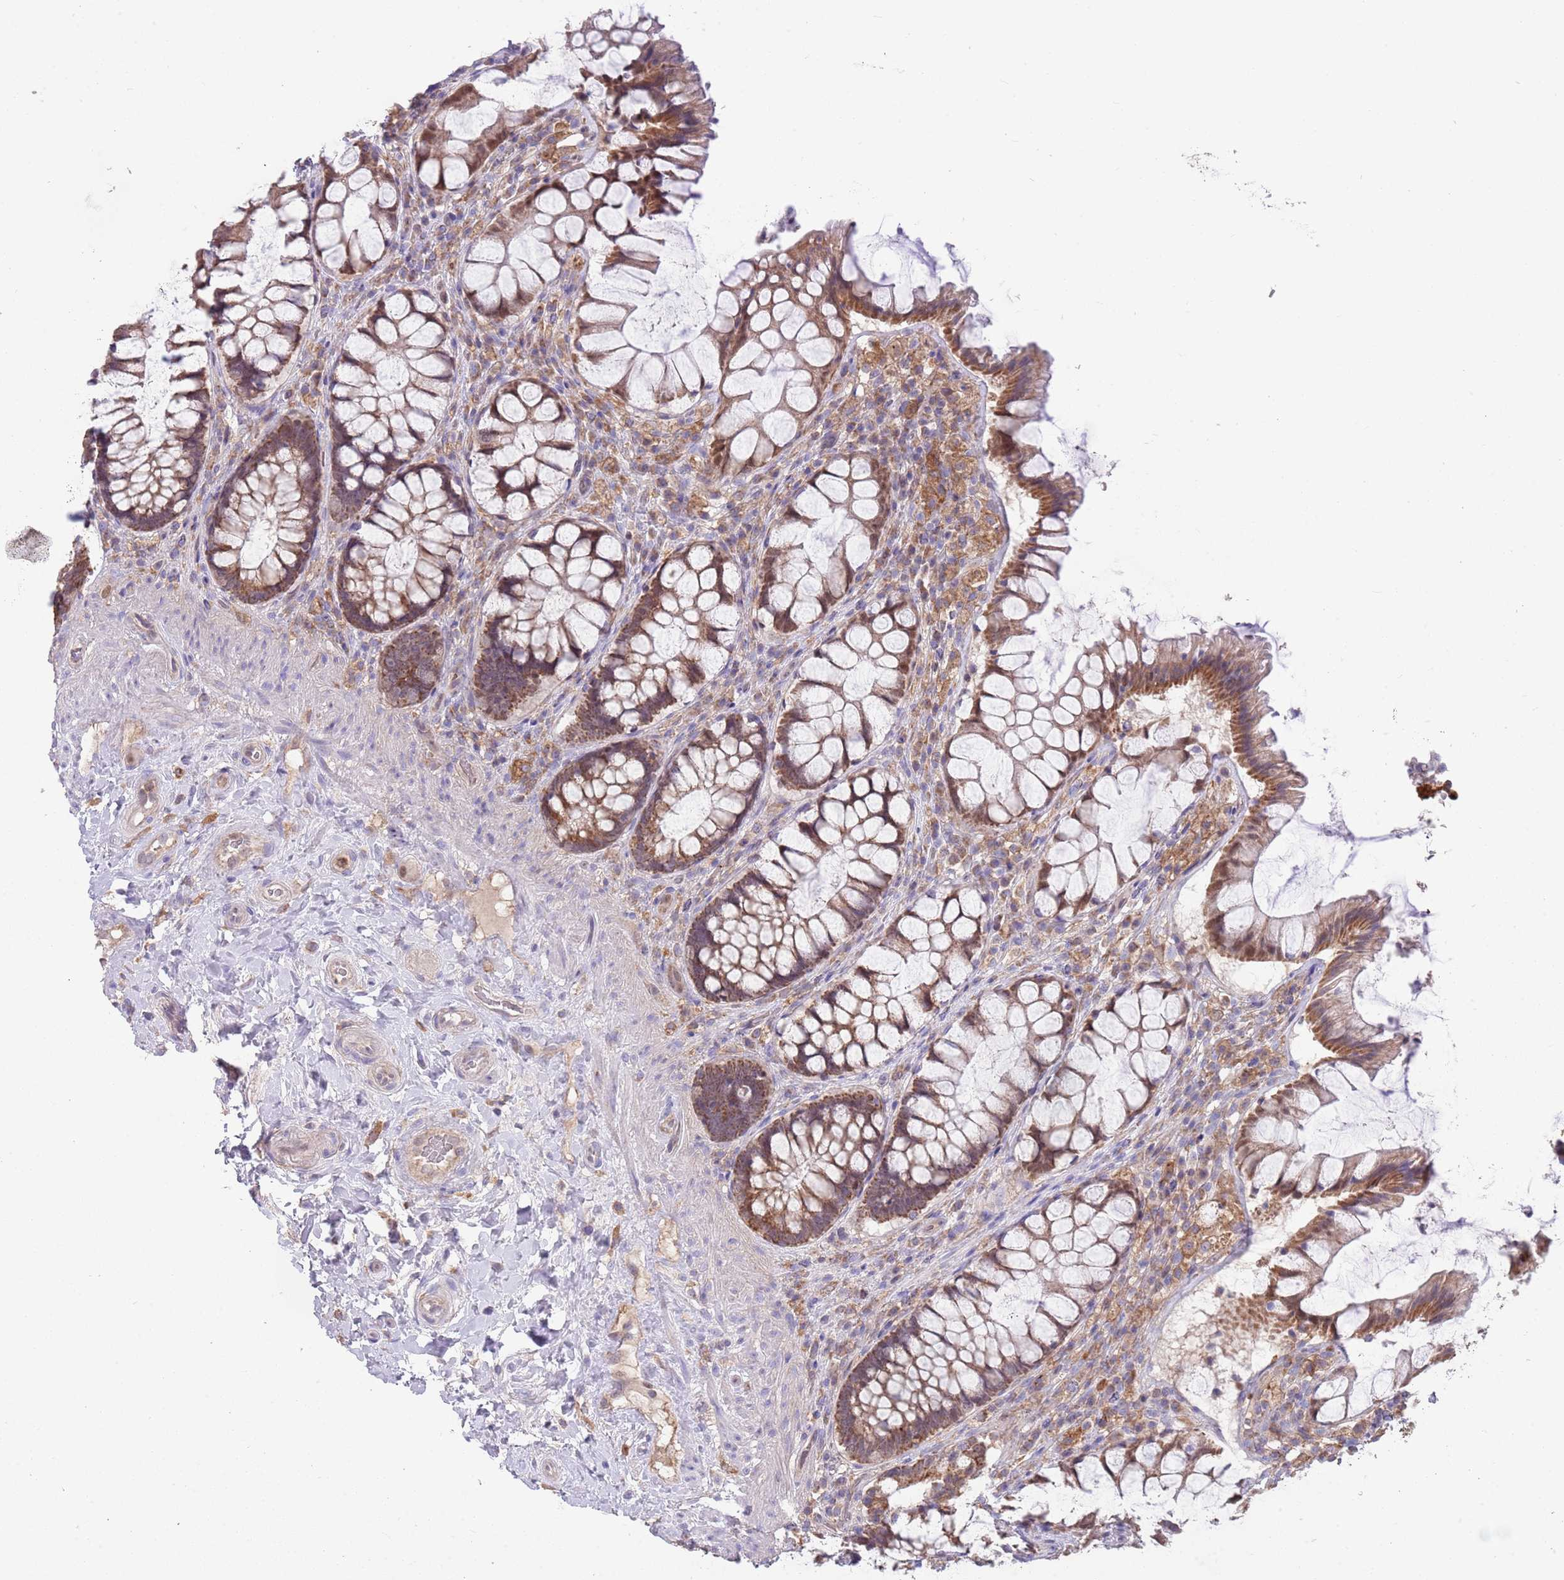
{"staining": {"intensity": "moderate", "quantity": ">75%", "location": "cytoplasmic/membranous,nuclear"}, "tissue": "rectum", "cell_type": "Glandular cells", "image_type": "normal", "snomed": [{"axis": "morphology", "description": "Normal tissue, NOS"}, {"axis": "topography", "description": "Rectum"}], "caption": "The immunohistochemical stain highlights moderate cytoplasmic/membranous,nuclear positivity in glandular cells of normal rectum.", "gene": "DDT", "patient": {"sex": "female", "age": 58}}